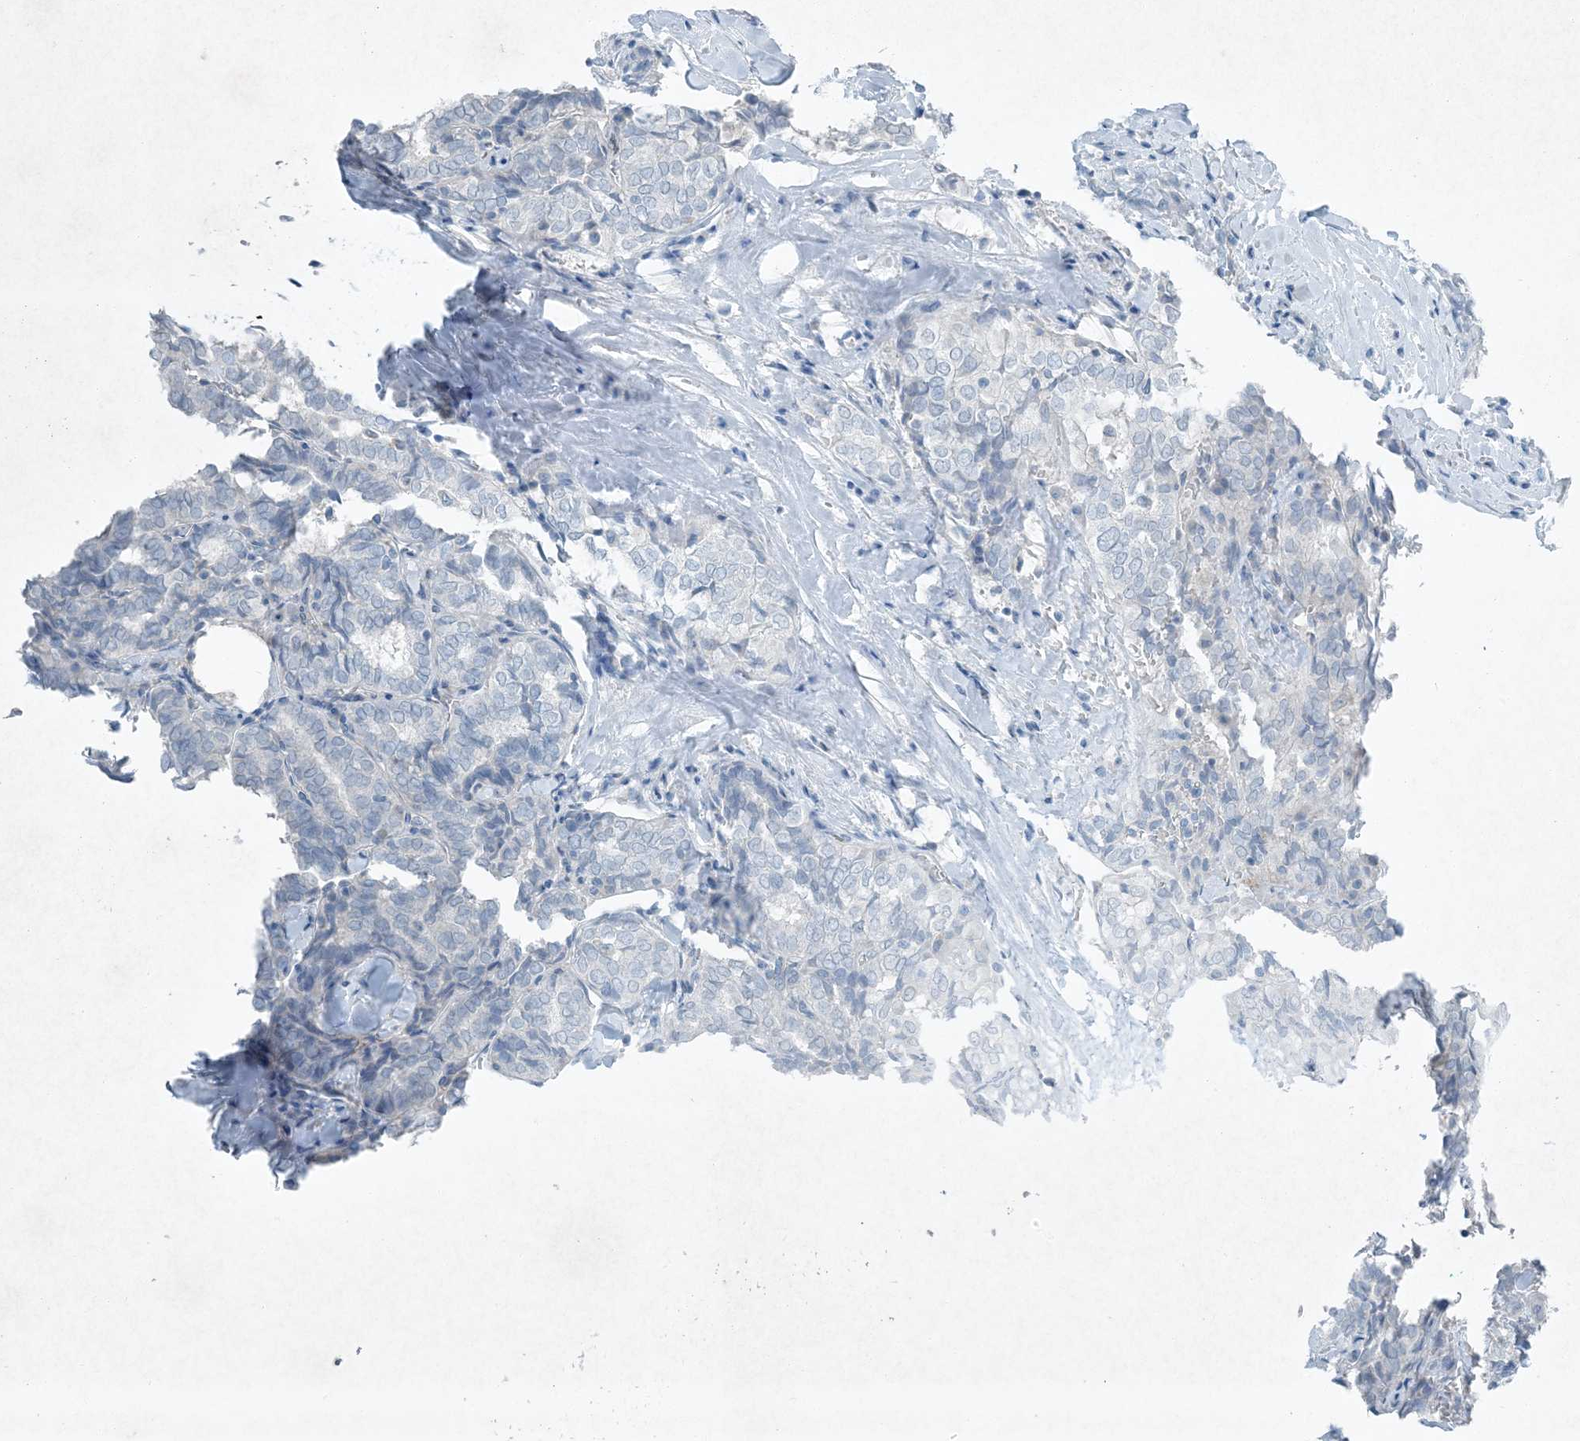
{"staining": {"intensity": "negative", "quantity": "none", "location": "none"}, "tissue": "thyroid cancer", "cell_type": "Tumor cells", "image_type": "cancer", "snomed": [{"axis": "morphology", "description": "Normal tissue, NOS"}, {"axis": "morphology", "description": "Papillary adenocarcinoma, NOS"}, {"axis": "topography", "description": "Thyroid gland"}], "caption": "This is an immunohistochemistry (IHC) photomicrograph of human thyroid cancer. There is no positivity in tumor cells.", "gene": "PGM5", "patient": {"sex": "female", "age": 30}}